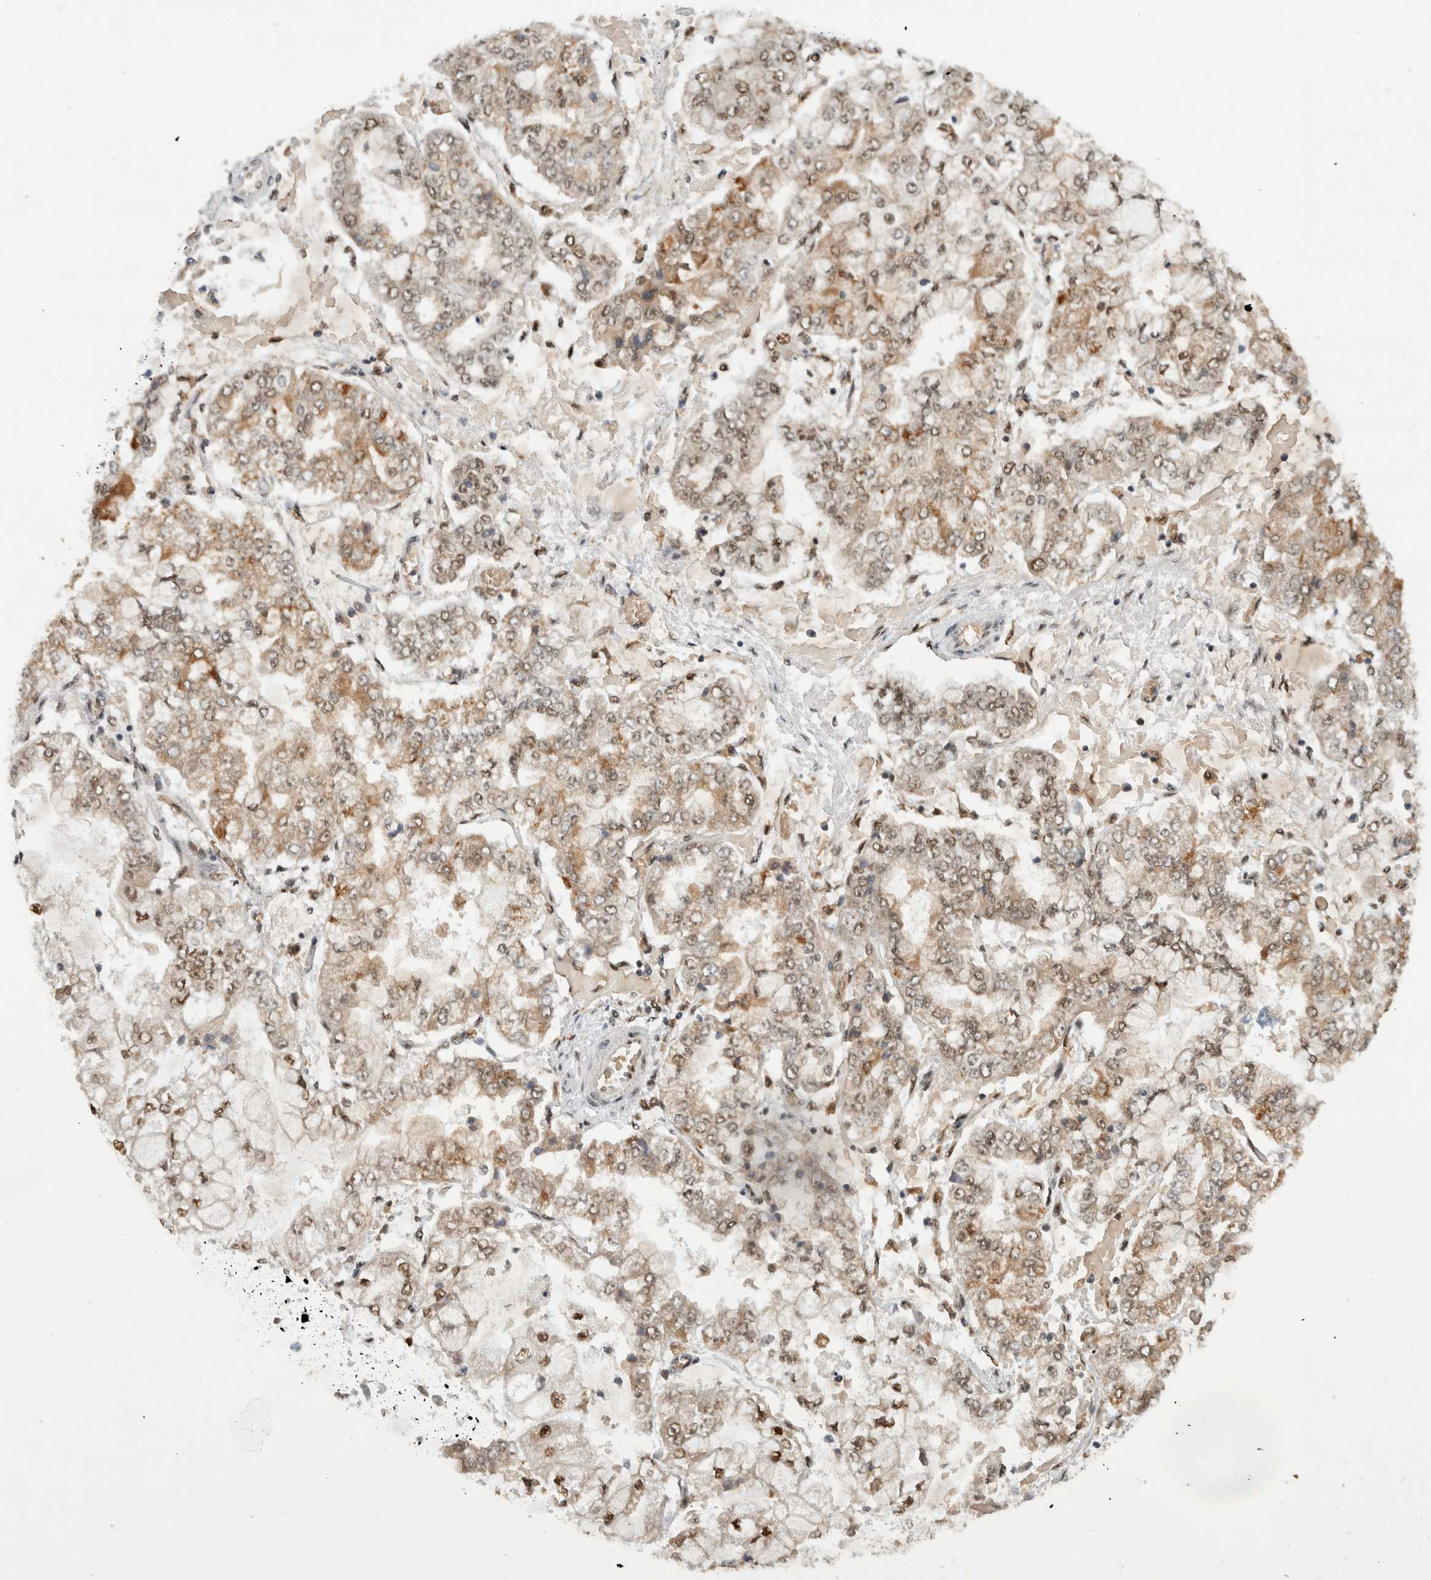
{"staining": {"intensity": "moderate", "quantity": ">75%", "location": "cytoplasmic/membranous,nuclear"}, "tissue": "stomach cancer", "cell_type": "Tumor cells", "image_type": "cancer", "snomed": [{"axis": "morphology", "description": "Adenocarcinoma, NOS"}, {"axis": "topography", "description": "Stomach"}], "caption": "Stomach cancer (adenocarcinoma) stained with DAB (3,3'-diaminobenzidine) IHC demonstrates medium levels of moderate cytoplasmic/membranous and nuclear positivity in approximately >75% of tumor cells.", "gene": "NCAPG2", "patient": {"sex": "male", "age": 76}}